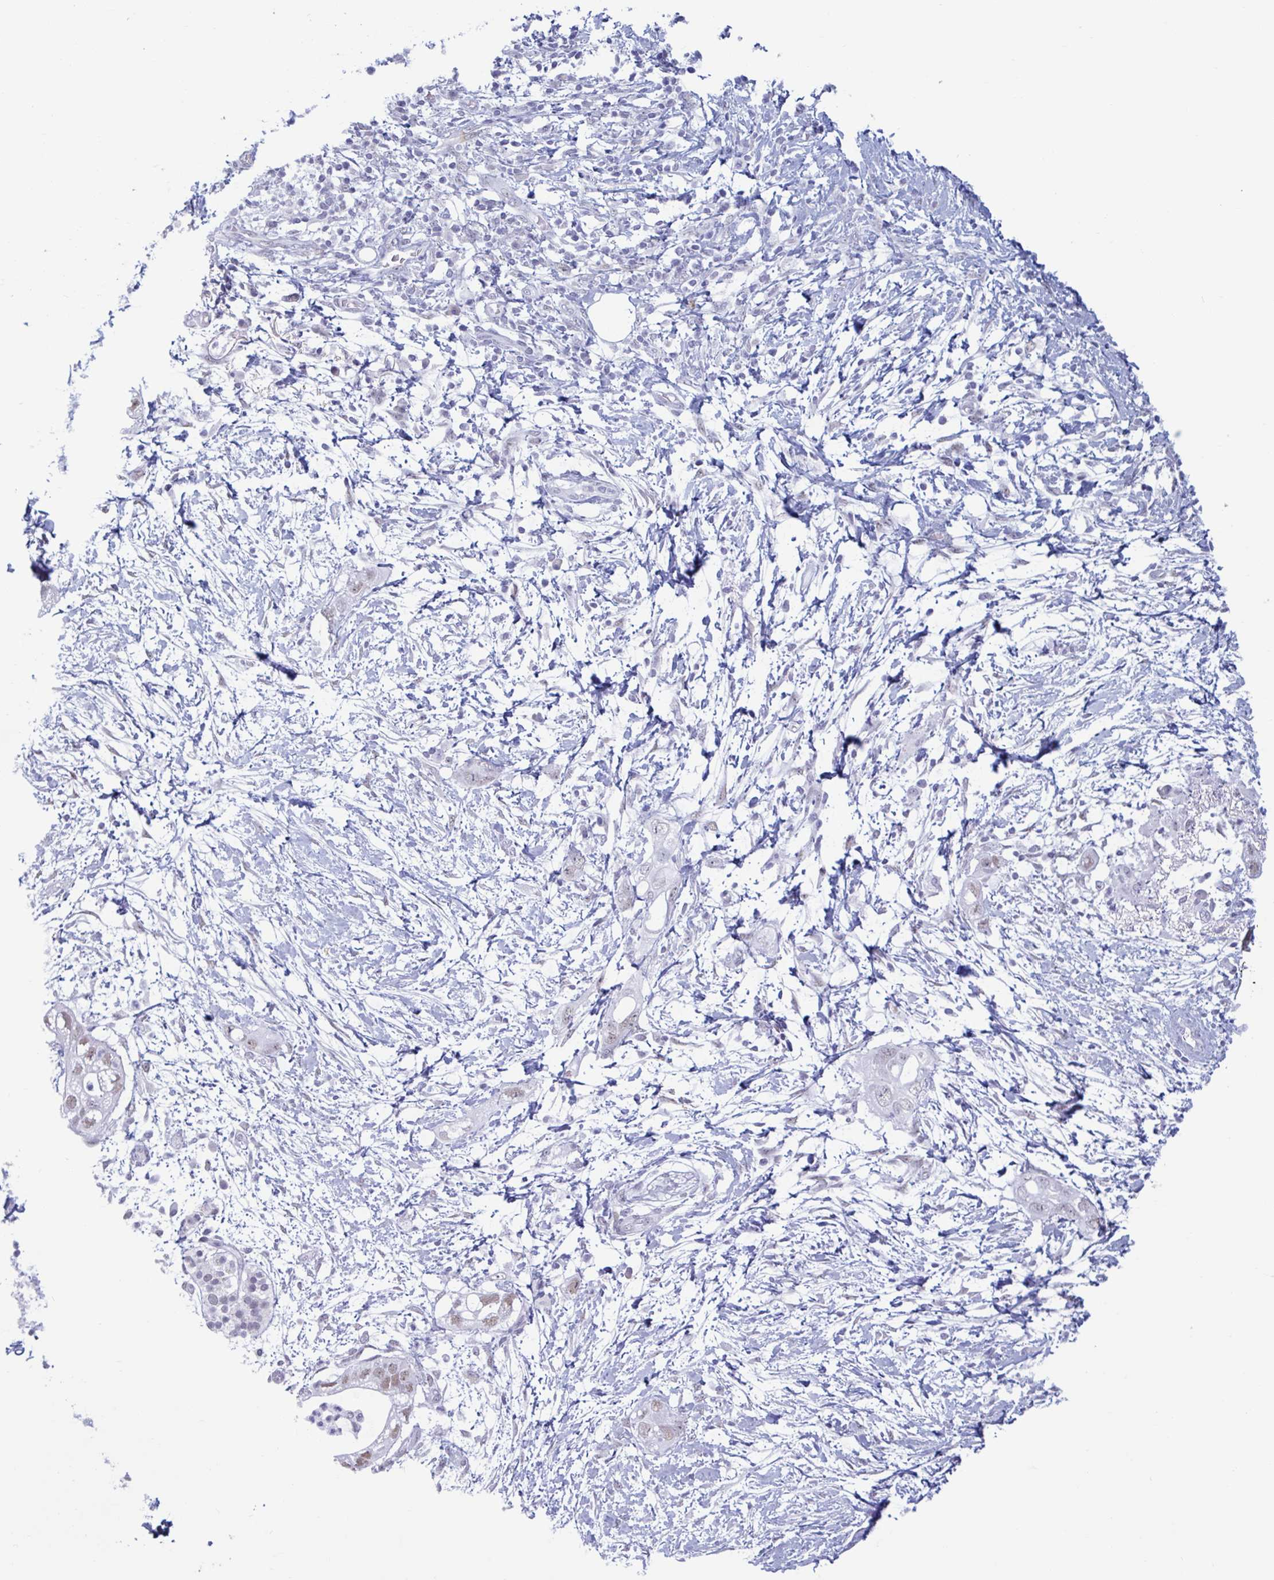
{"staining": {"intensity": "negative", "quantity": "none", "location": "none"}, "tissue": "pancreatic cancer", "cell_type": "Tumor cells", "image_type": "cancer", "snomed": [{"axis": "morphology", "description": "Adenocarcinoma, NOS"}, {"axis": "topography", "description": "Pancreas"}], "caption": "Histopathology image shows no significant protein positivity in tumor cells of pancreatic cancer.", "gene": "MSMB", "patient": {"sex": "female", "age": 72}}